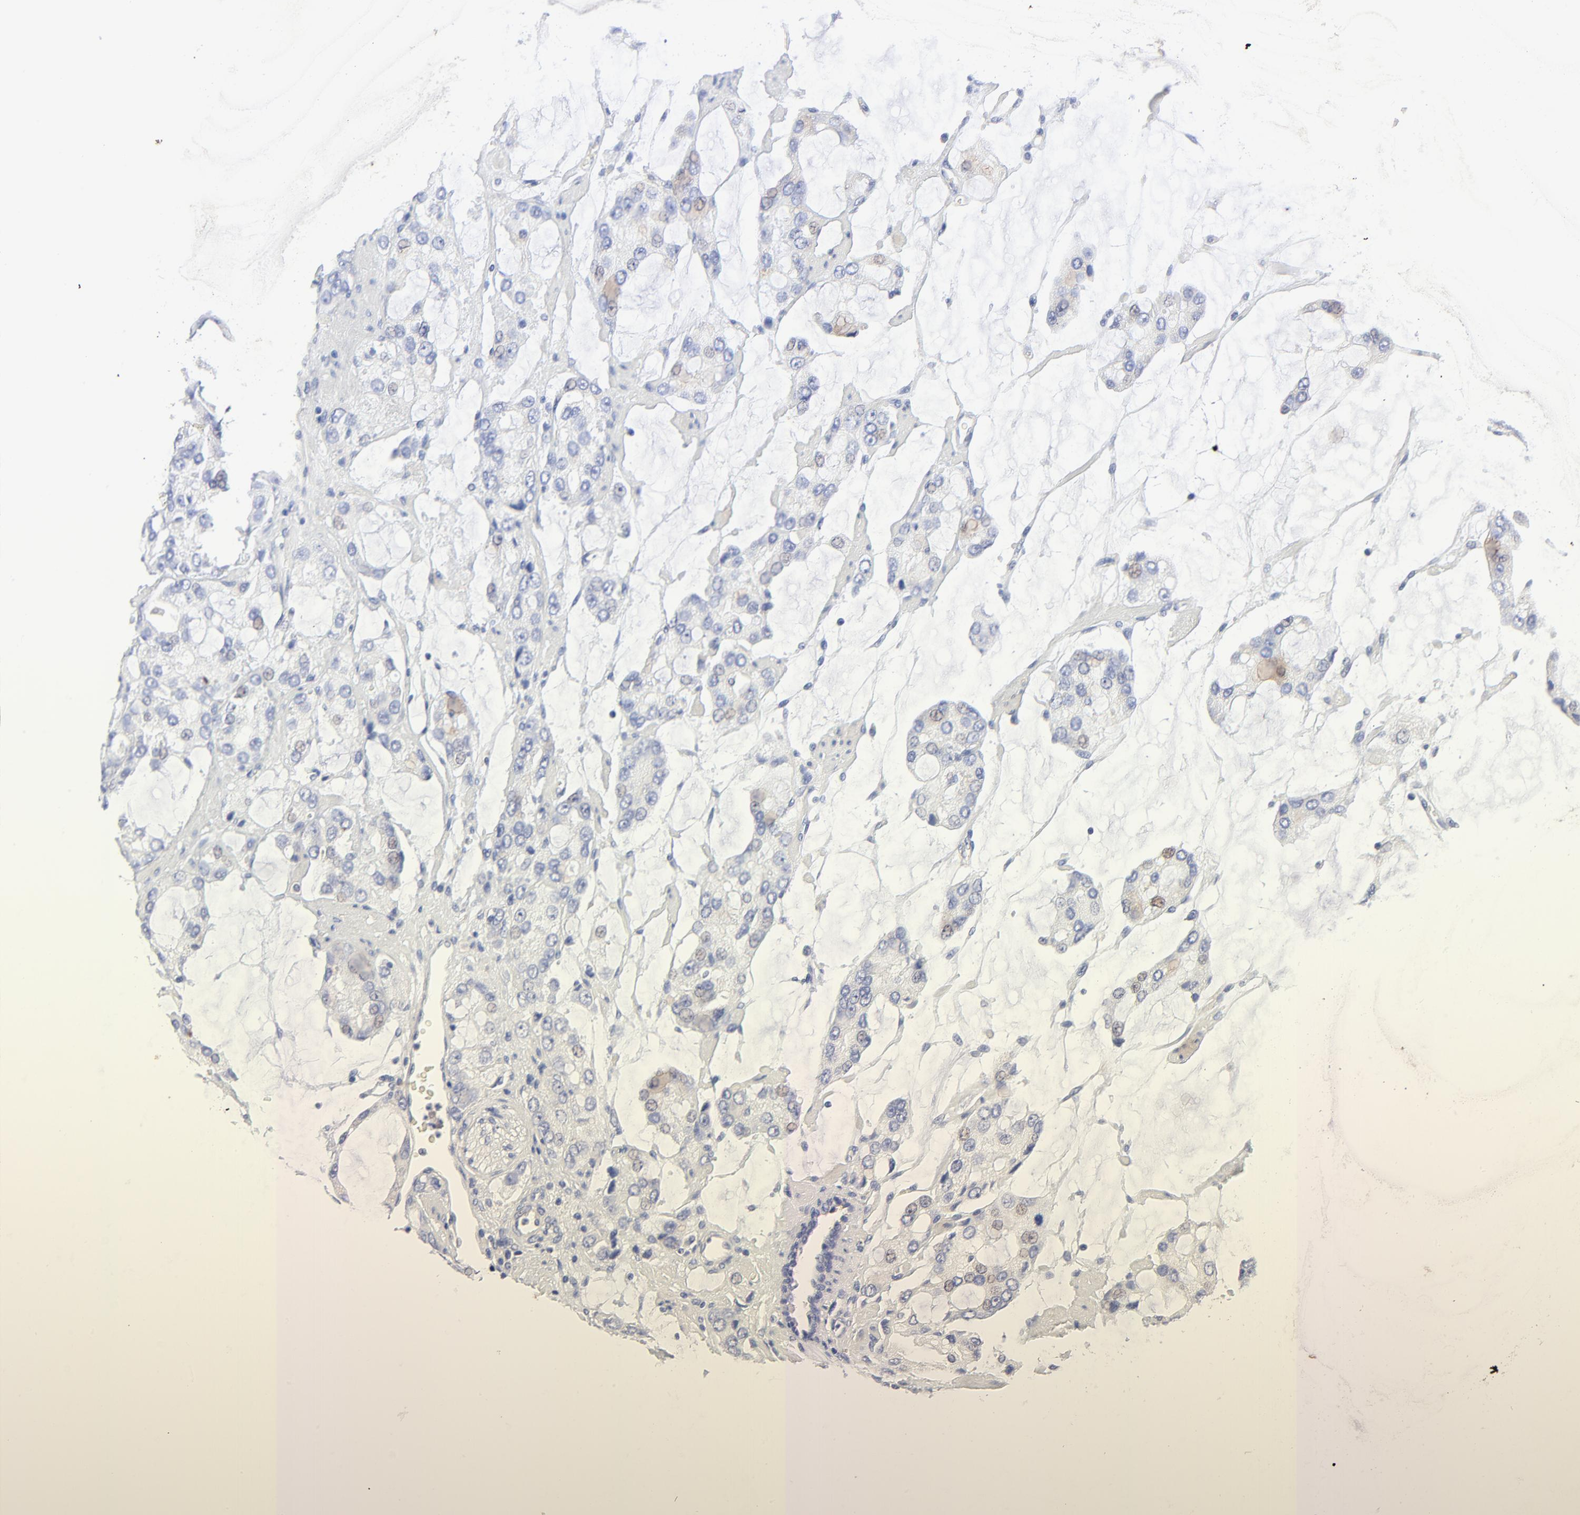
{"staining": {"intensity": "negative", "quantity": "none", "location": "none"}, "tissue": "prostate cancer", "cell_type": "Tumor cells", "image_type": "cancer", "snomed": [{"axis": "morphology", "description": "Adenocarcinoma, High grade"}, {"axis": "topography", "description": "Prostate"}], "caption": "DAB immunohistochemical staining of prostate cancer shows no significant positivity in tumor cells.", "gene": "FBLN2", "patient": {"sex": "male", "age": 67}}